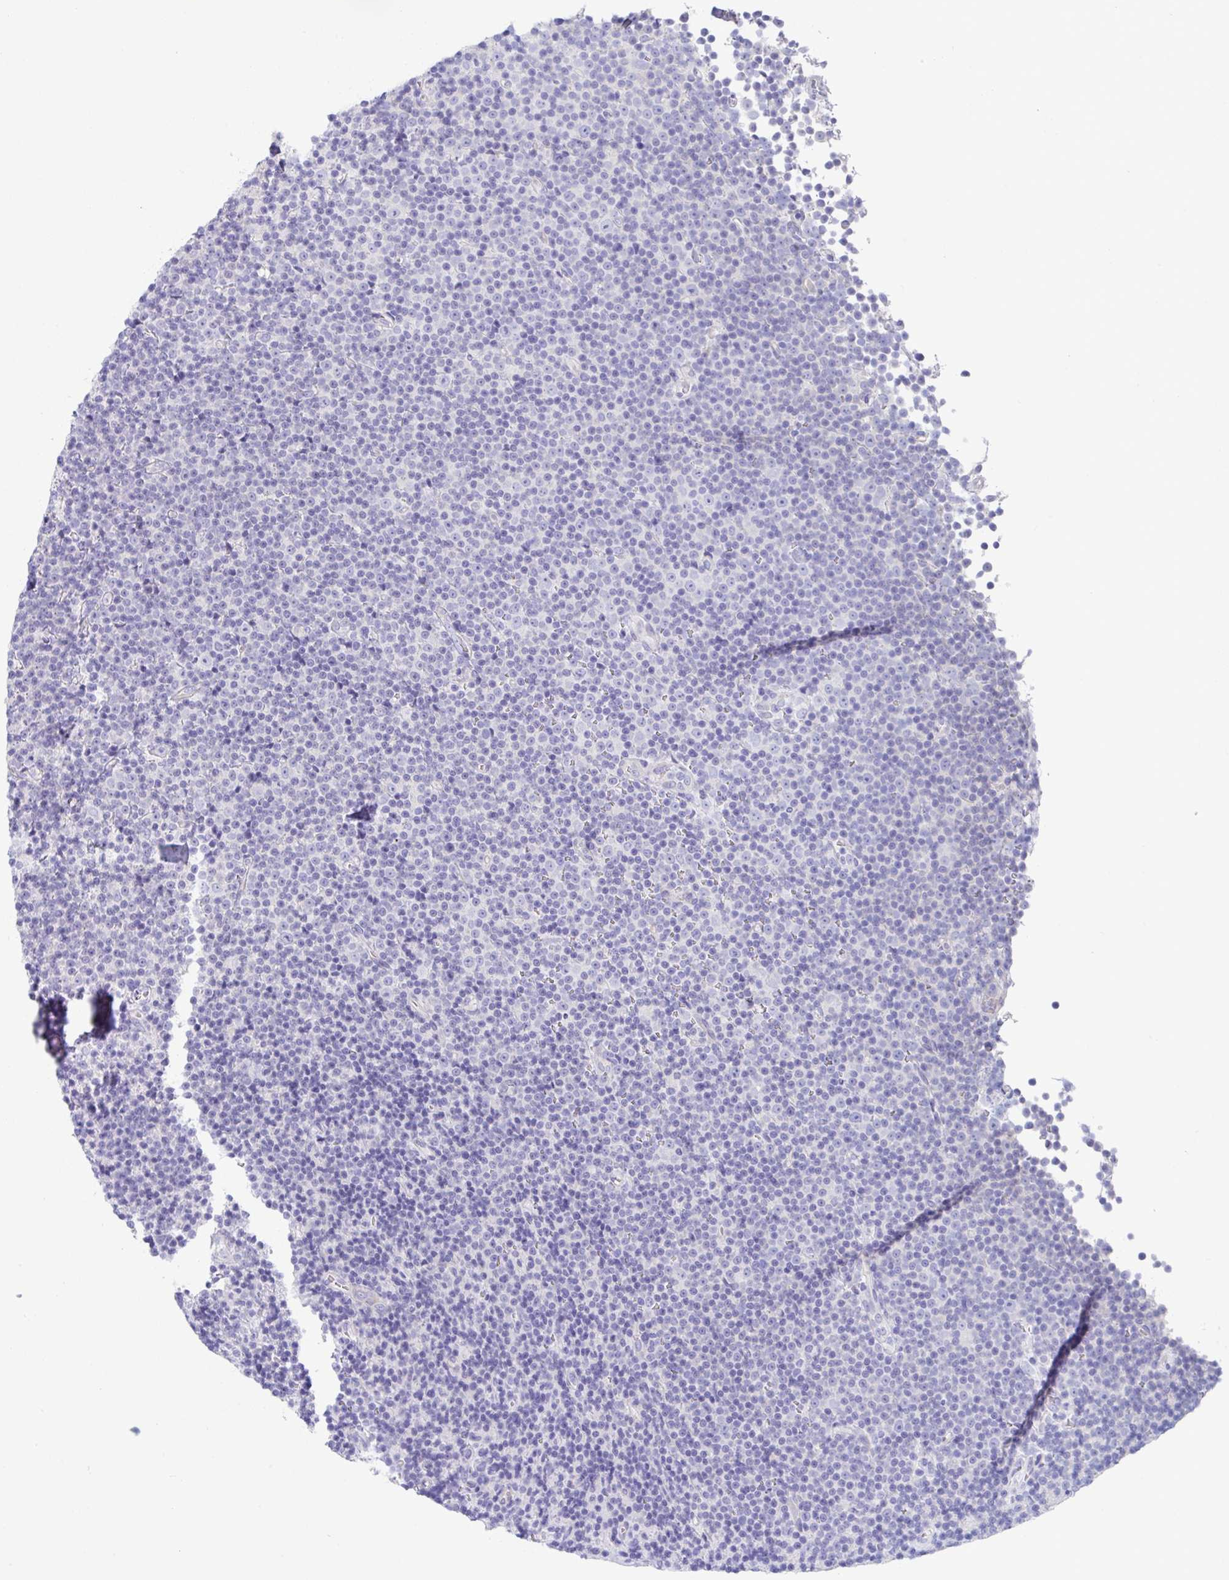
{"staining": {"intensity": "negative", "quantity": "none", "location": "none"}, "tissue": "lymphoma", "cell_type": "Tumor cells", "image_type": "cancer", "snomed": [{"axis": "morphology", "description": "Malignant lymphoma, non-Hodgkin's type, Low grade"}, {"axis": "topography", "description": "Lymph node"}], "caption": "Immunohistochemistry of human malignant lymphoma, non-Hodgkin's type (low-grade) reveals no positivity in tumor cells.", "gene": "MED11", "patient": {"sex": "female", "age": 67}}